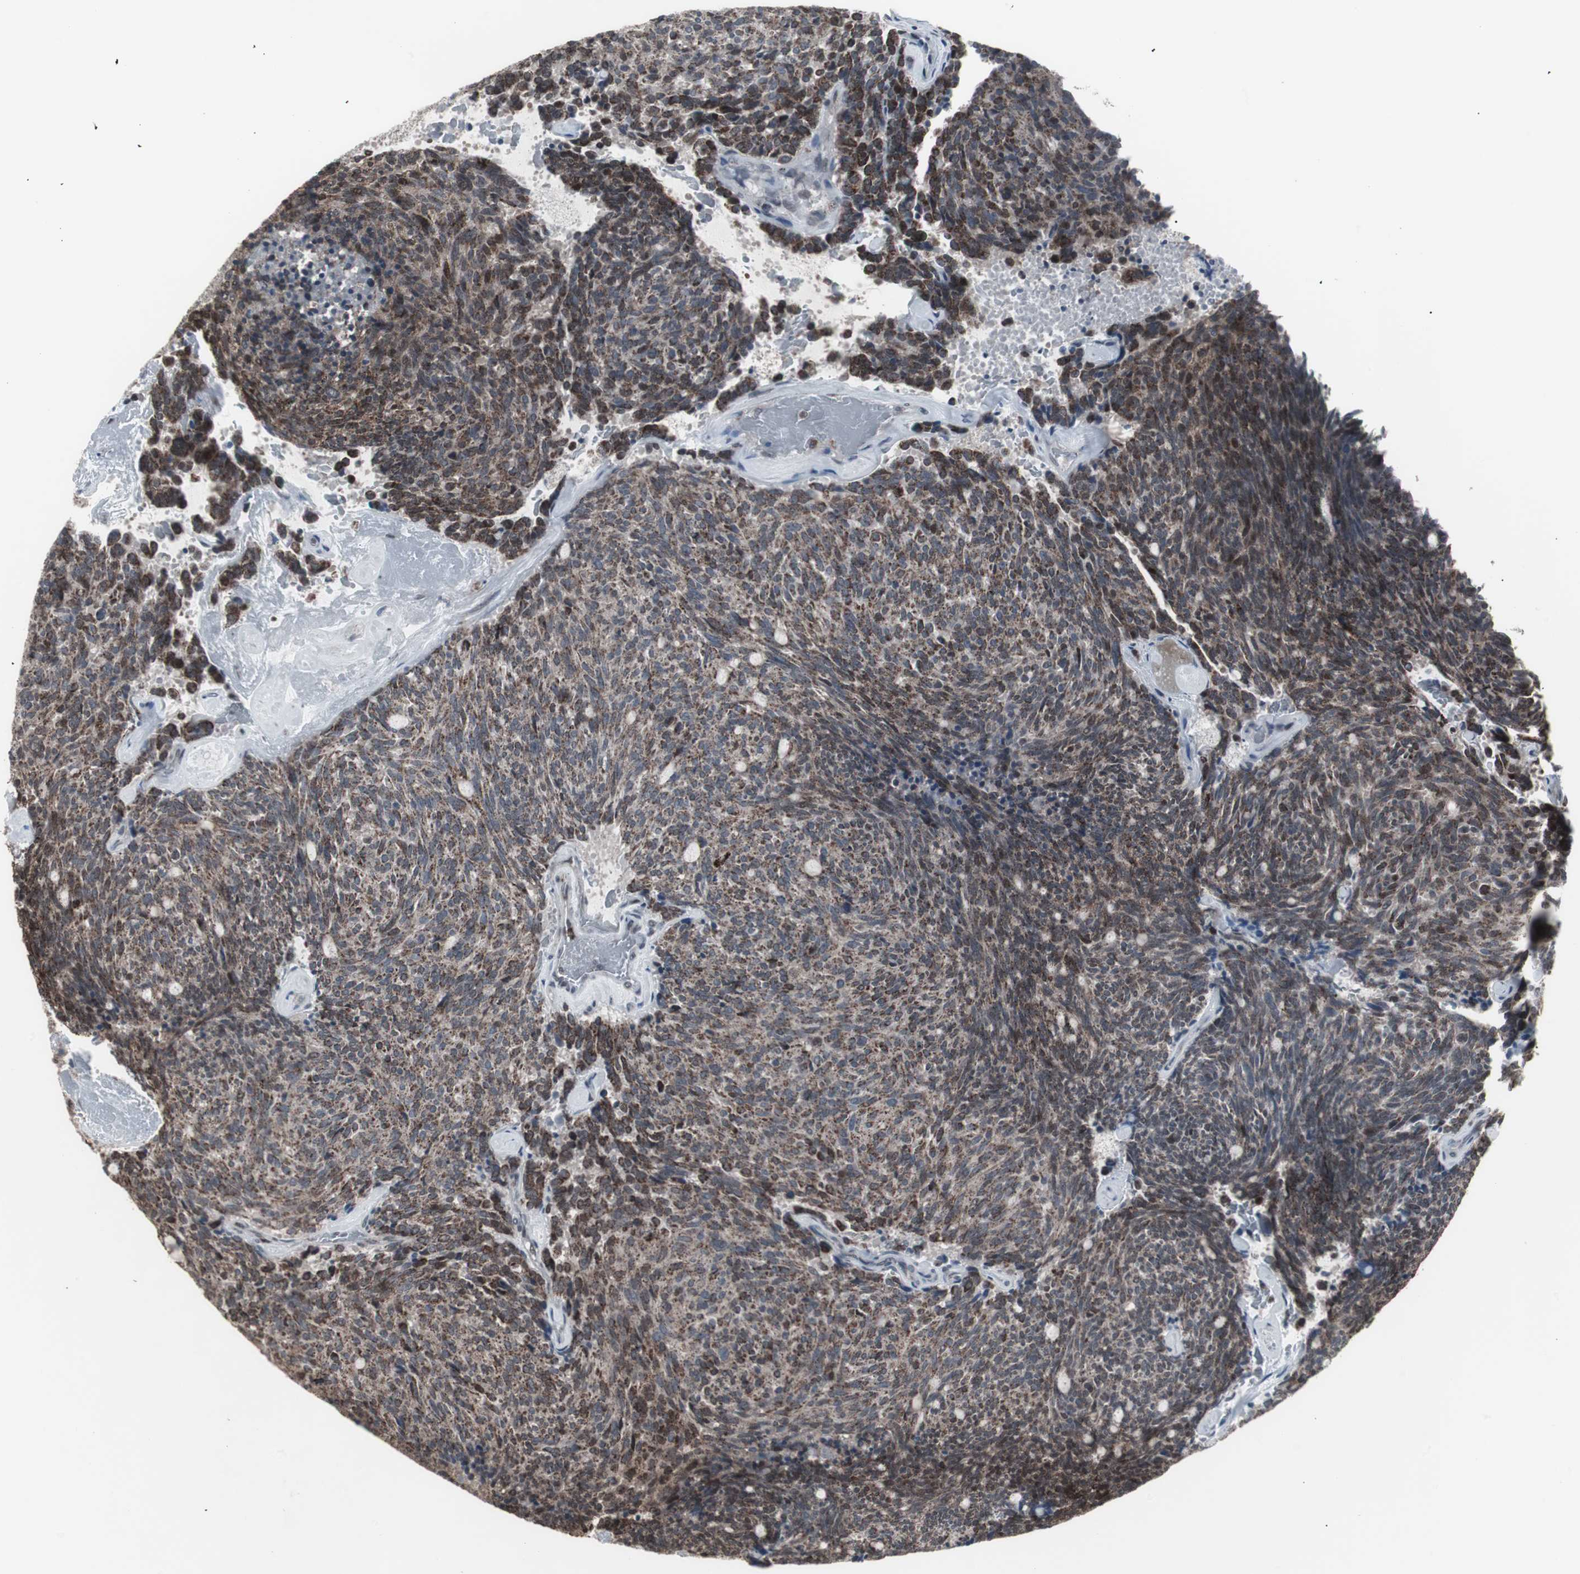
{"staining": {"intensity": "moderate", "quantity": ">75%", "location": "cytoplasmic/membranous,nuclear"}, "tissue": "carcinoid", "cell_type": "Tumor cells", "image_type": "cancer", "snomed": [{"axis": "morphology", "description": "Carcinoid, malignant, NOS"}, {"axis": "topography", "description": "Pancreas"}], "caption": "Moderate cytoplasmic/membranous and nuclear expression is identified in about >75% of tumor cells in malignant carcinoid. (IHC, brightfield microscopy, high magnification).", "gene": "RXRA", "patient": {"sex": "female", "age": 54}}